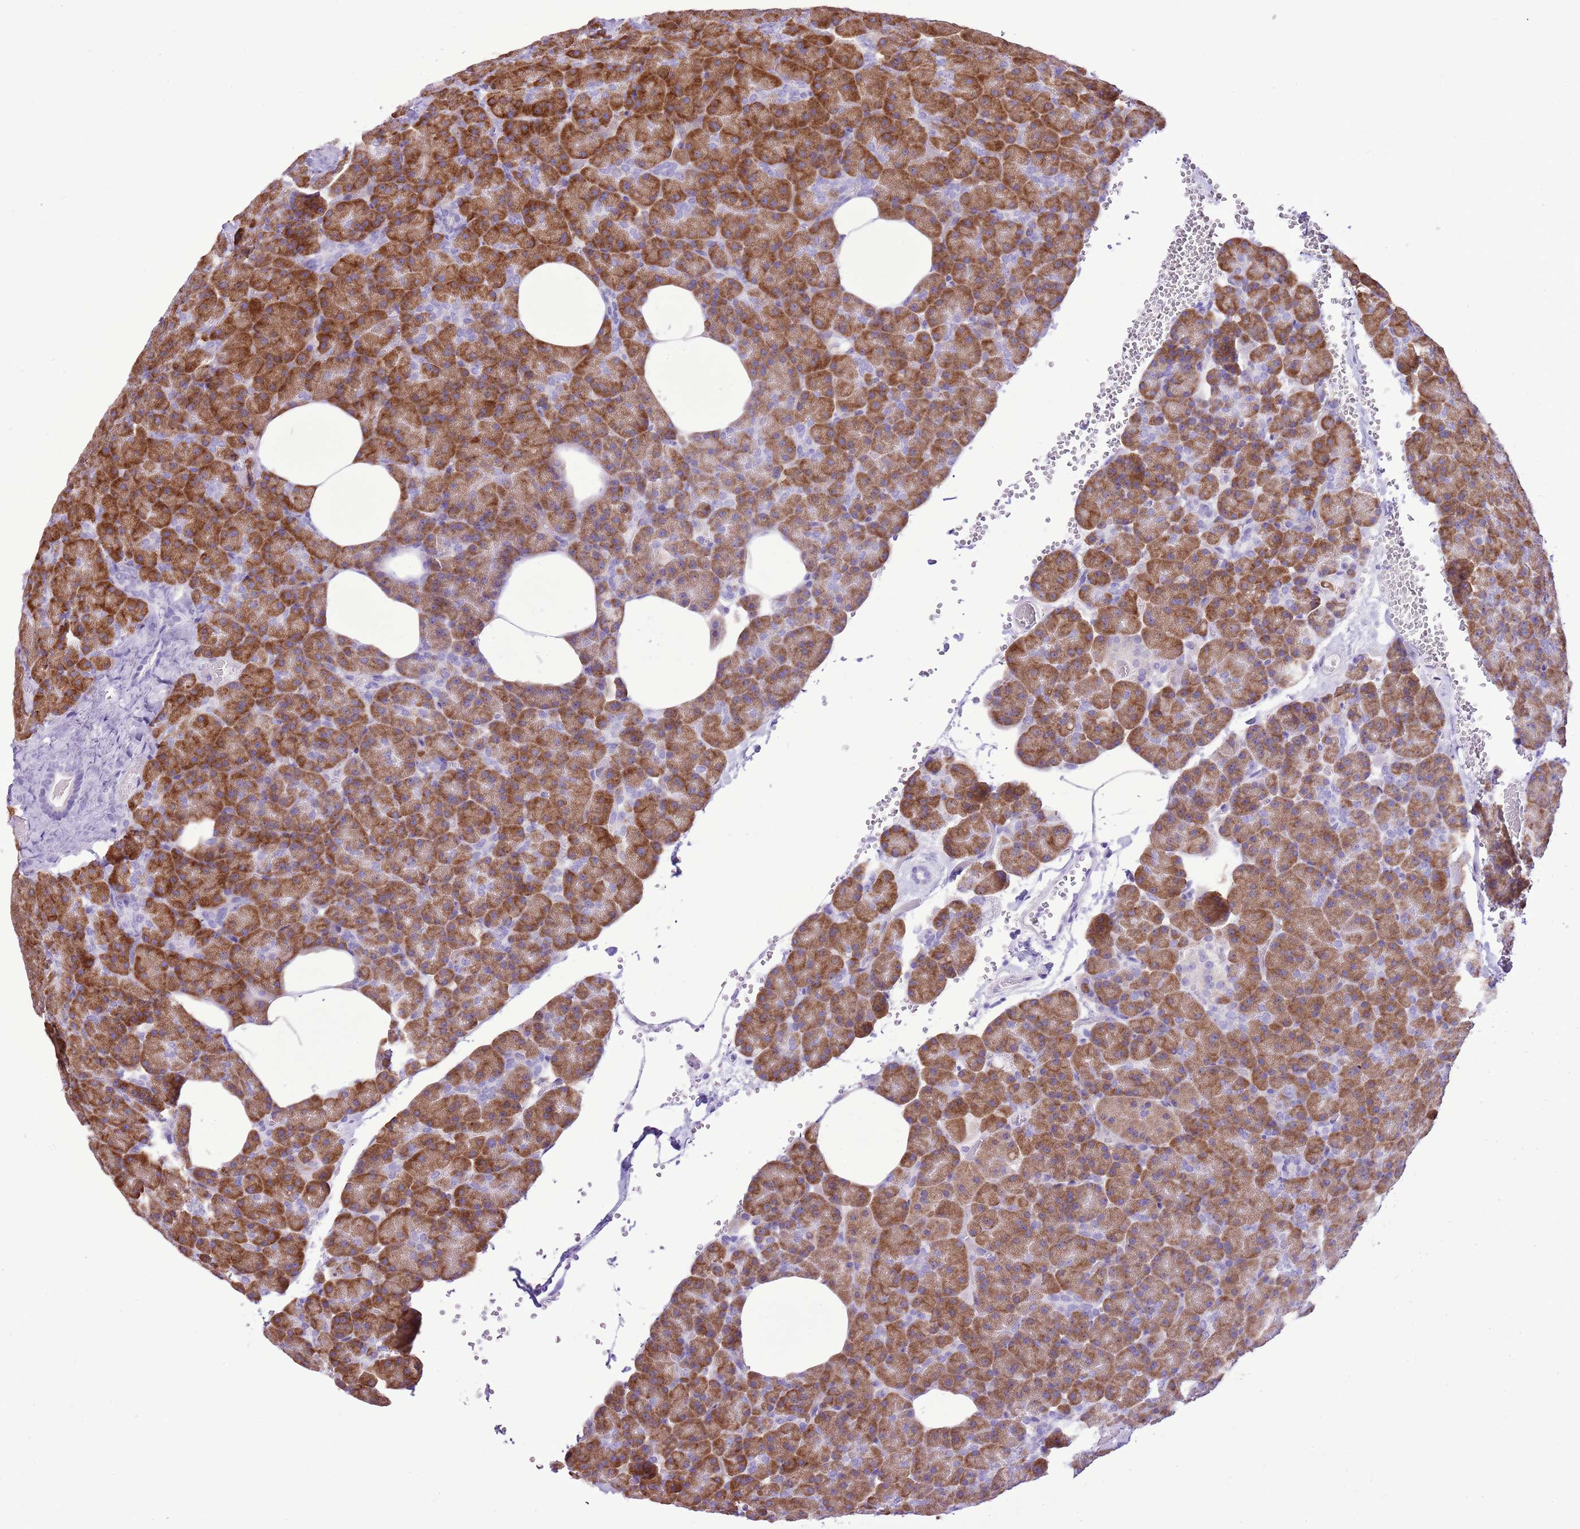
{"staining": {"intensity": "moderate", "quantity": ">75%", "location": "cytoplasmic/membranous"}, "tissue": "pancreas", "cell_type": "Exocrine glandular cells", "image_type": "normal", "snomed": [{"axis": "morphology", "description": "Normal tissue, NOS"}, {"axis": "morphology", "description": "Carcinoid, malignant, NOS"}, {"axis": "topography", "description": "Pancreas"}], "caption": "This histopathology image reveals immunohistochemistry (IHC) staining of normal pancreas, with medium moderate cytoplasmic/membranous staining in about >75% of exocrine glandular cells.", "gene": "AAR2", "patient": {"sex": "female", "age": 35}}